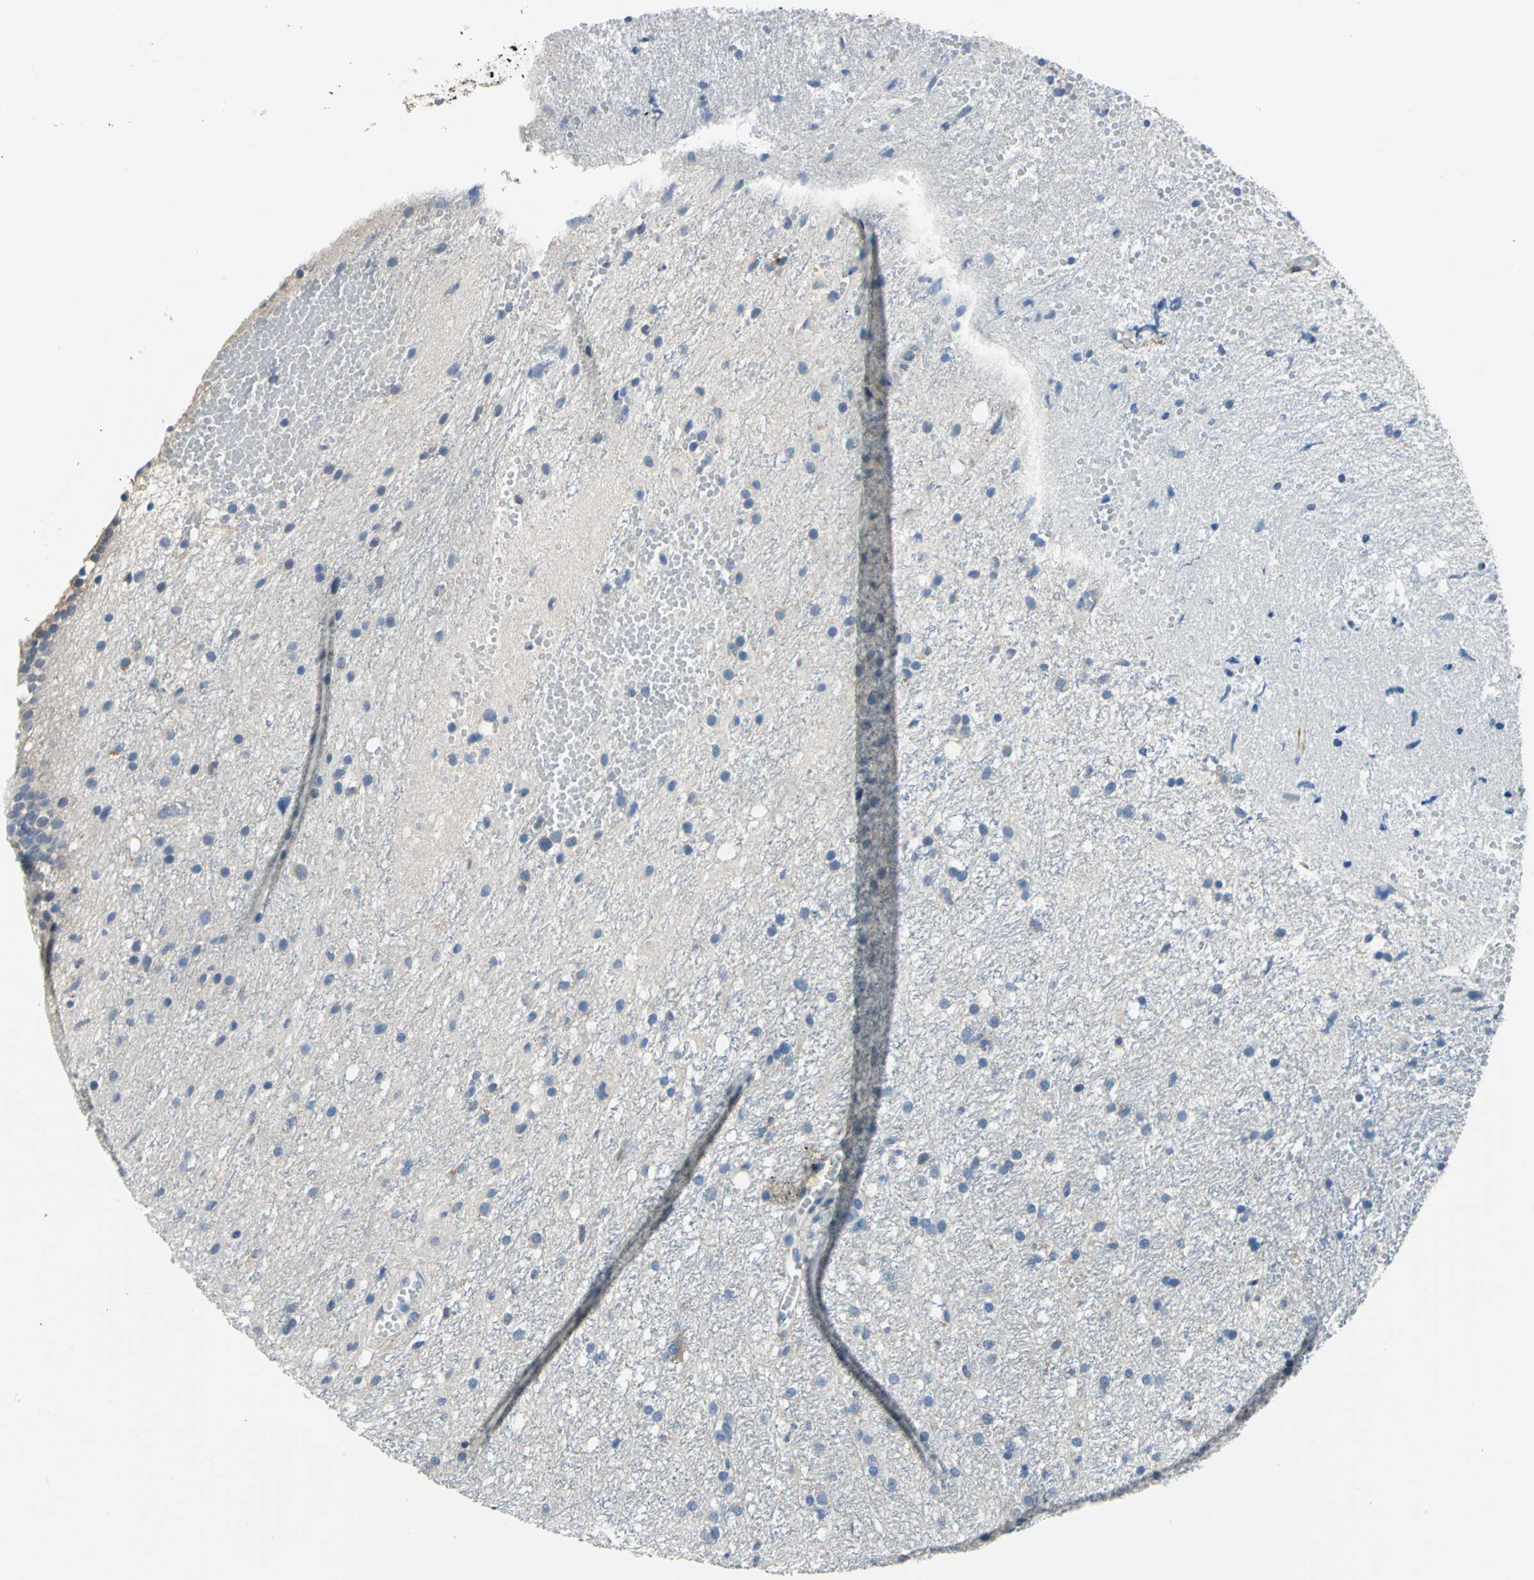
{"staining": {"intensity": "negative", "quantity": "none", "location": "none"}, "tissue": "glioma", "cell_type": "Tumor cells", "image_type": "cancer", "snomed": [{"axis": "morphology", "description": "Glioma, malignant, High grade"}, {"axis": "topography", "description": "Brain"}], "caption": "Histopathology image shows no protein positivity in tumor cells of glioma tissue.", "gene": "RASD2", "patient": {"sex": "female", "age": 59}}